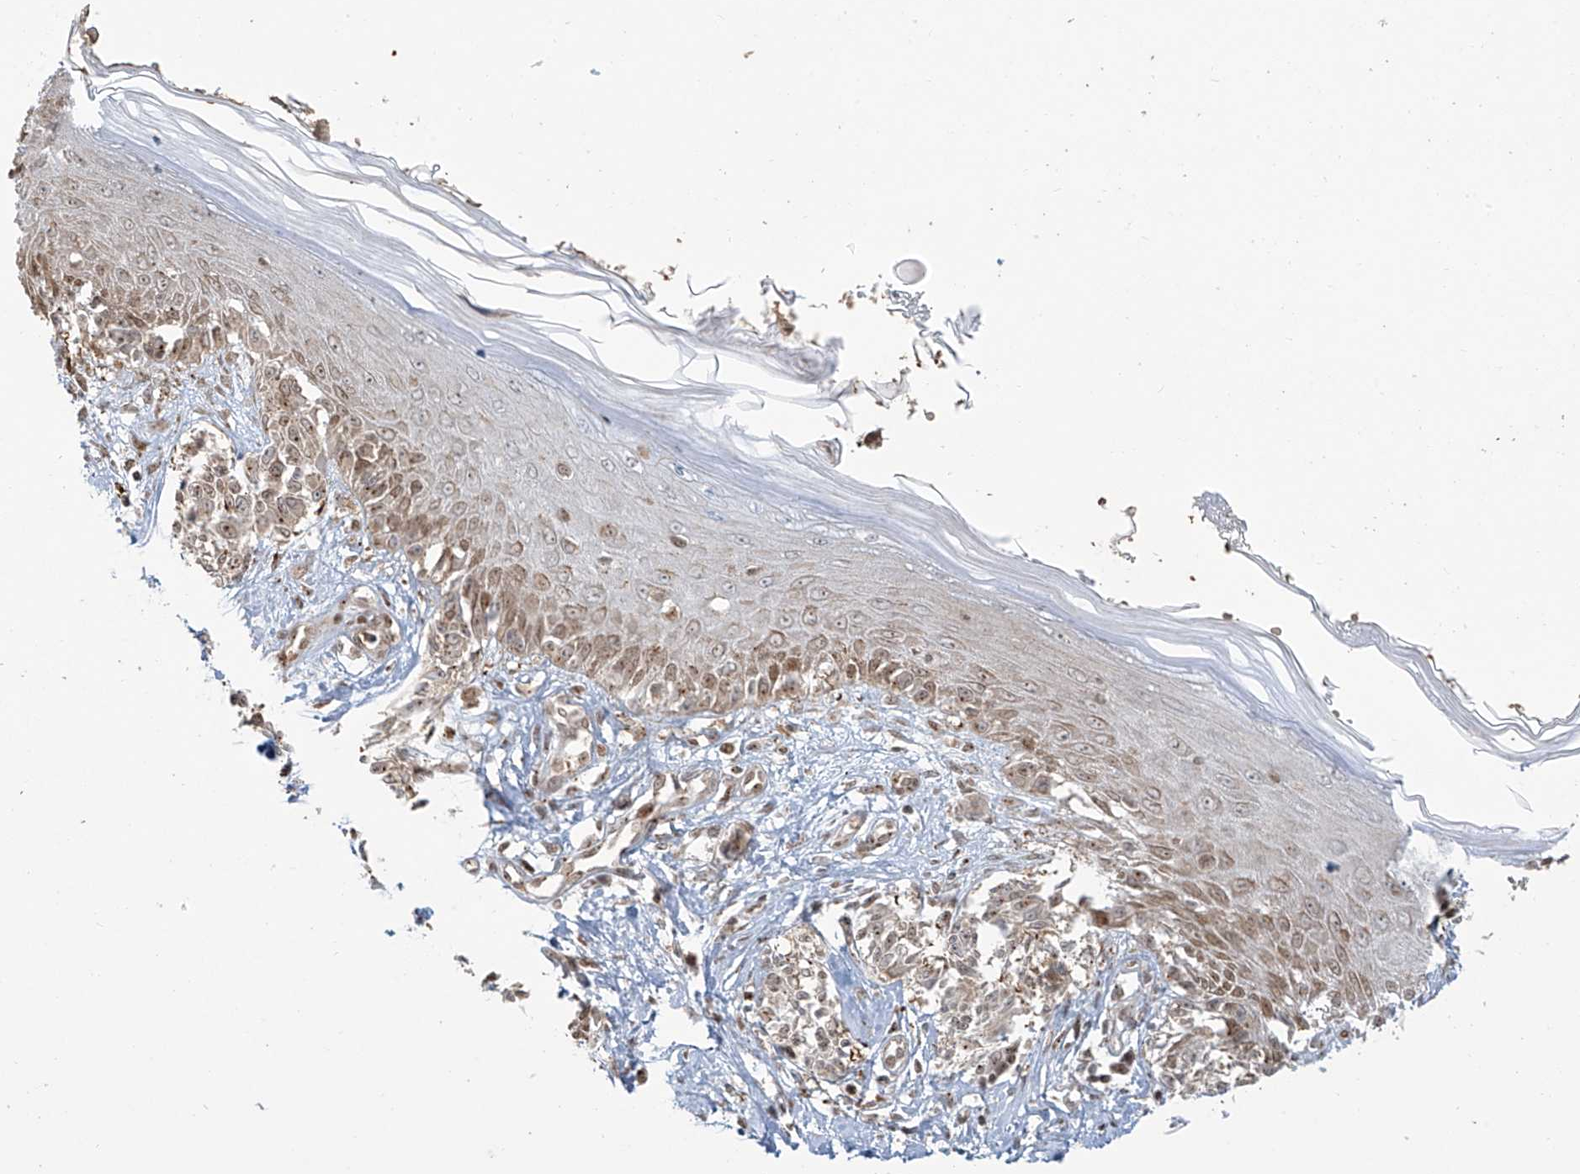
{"staining": {"intensity": "weak", "quantity": "<25%", "location": "nuclear"}, "tissue": "melanoma", "cell_type": "Tumor cells", "image_type": "cancer", "snomed": [{"axis": "morphology", "description": "Malignant melanoma, NOS"}, {"axis": "topography", "description": "Skin"}], "caption": "Tumor cells are negative for brown protein staining in malignant melanoma.", "gene": "VMP1", "patient": {"sex": "male", "age": 53}}